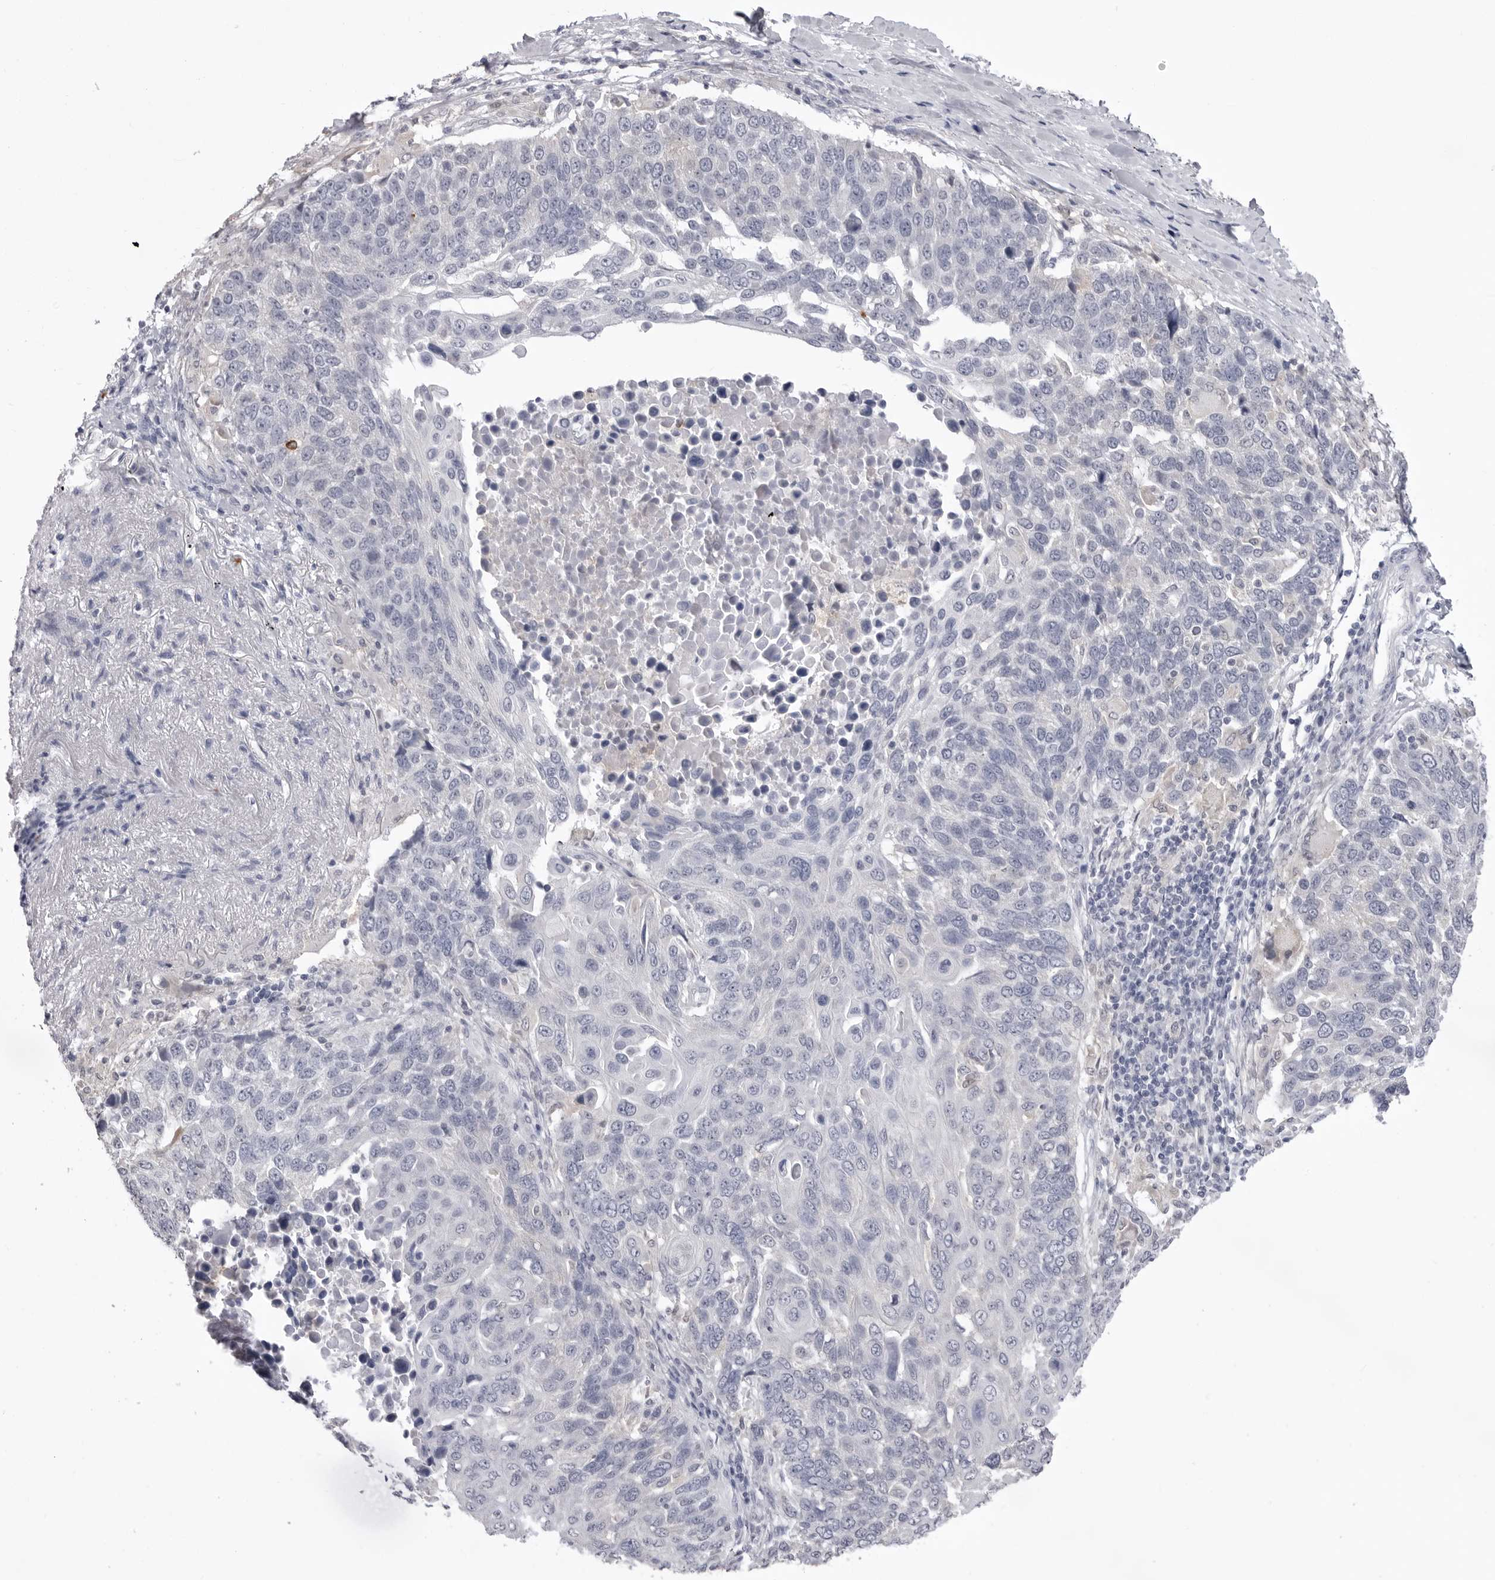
{"staining": {"intensity": "negative", "quantity": "none", "location": "none"}, "tissue": "lung cancer", "cell_type": "Tumor cells", "image_type": "cancer", "snomed": [{"axis": "morphology", "description": "Squamous cell carcinoma, NOS"}, {"axis": "topography", "description": "Lung"}], "caption": "IHC of human lung cancer reveals no positivity in tumor cells.", "gene": "STAP2", "patient": {"sex": "male", "age": 66}}